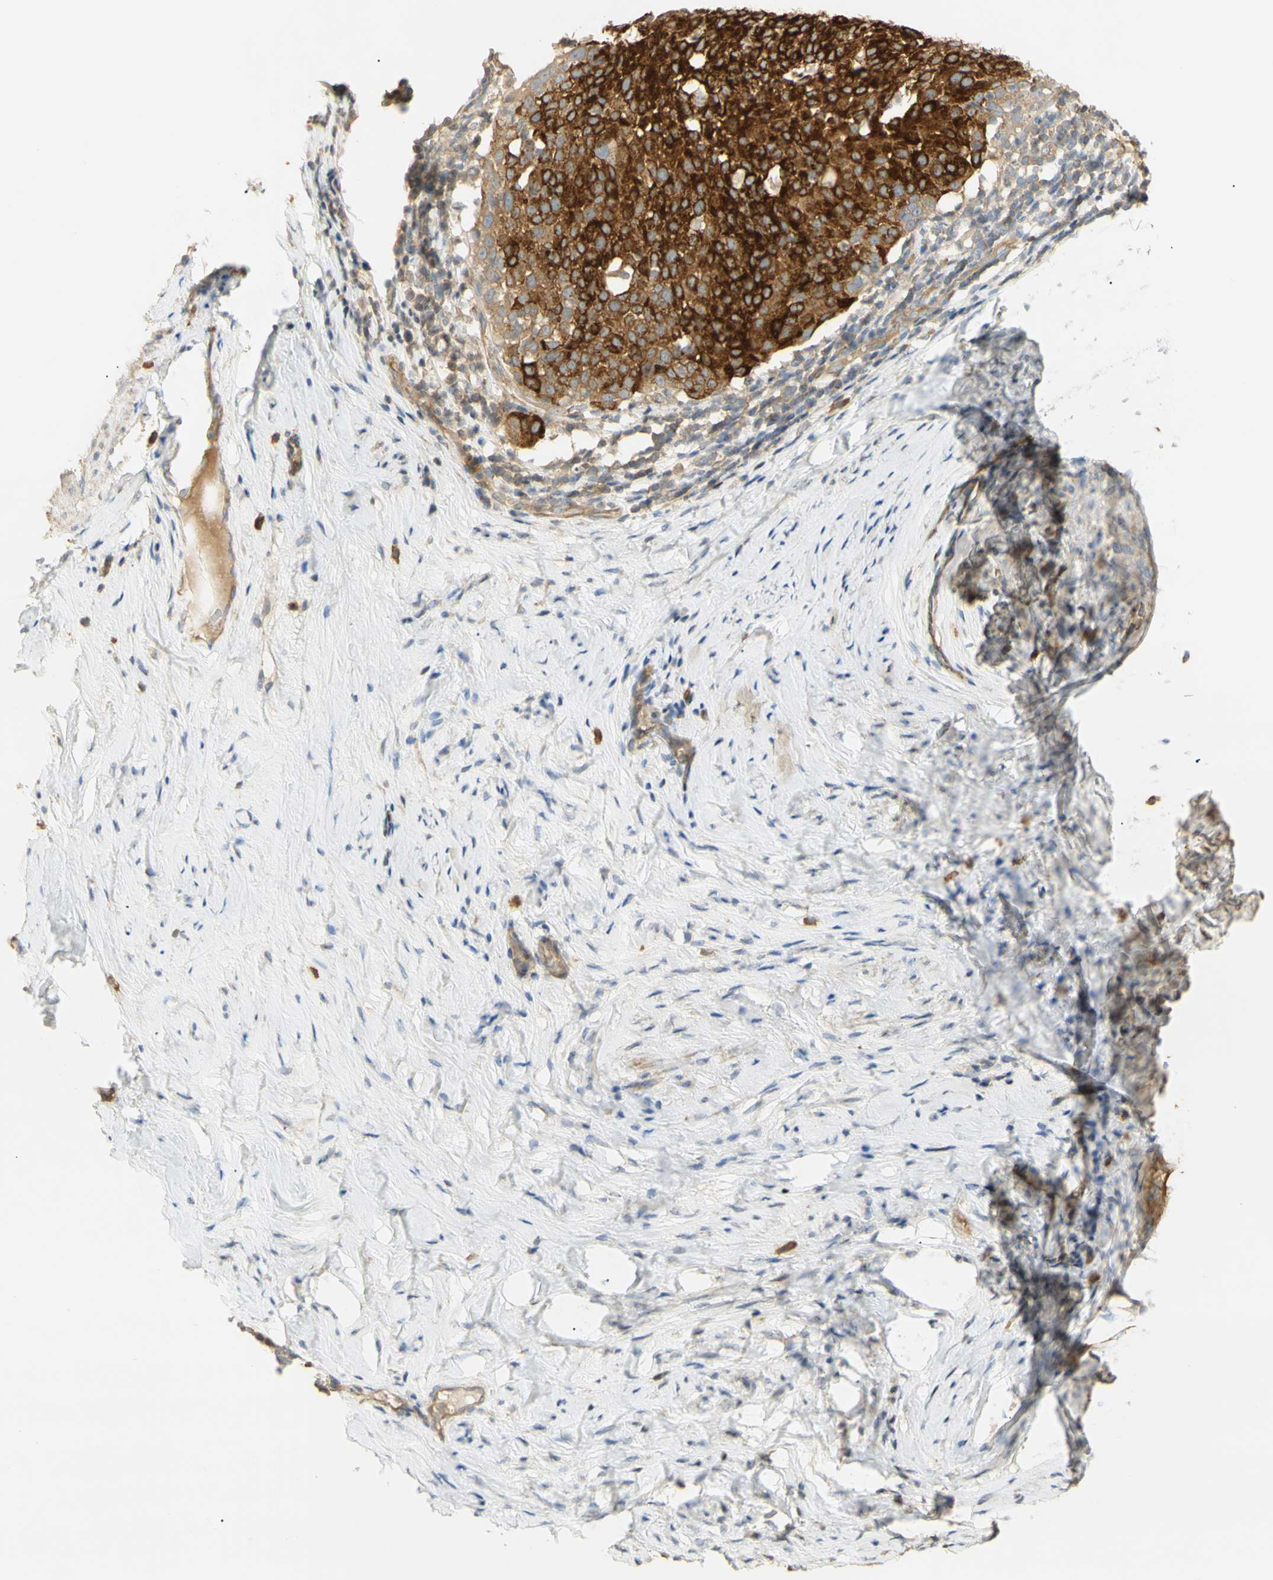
{"staining": {"intensity": "strong", "quantity": ">75%", "location": "cytoplasmic/membranous"}, "tissue": "cervical cancer", "cell_type": "Tumor cells", "image_type": "cancer", "snomed": [{"axis": "morphology", "description": "Squamous cell carcinoma, NOS"}, {"axis": "topography", "description": "Cervix"}], "caption": "Strong cytoplasmic/membranous protein staining is present in approximately >75% of tumor cells in squamous cell carcinoma (cervical). Immunohistochemistry stains the protein in brown and the nuclei are stained blue.", "gene": "KCNE4", "patient": {"sex": "female", "age": 51}}